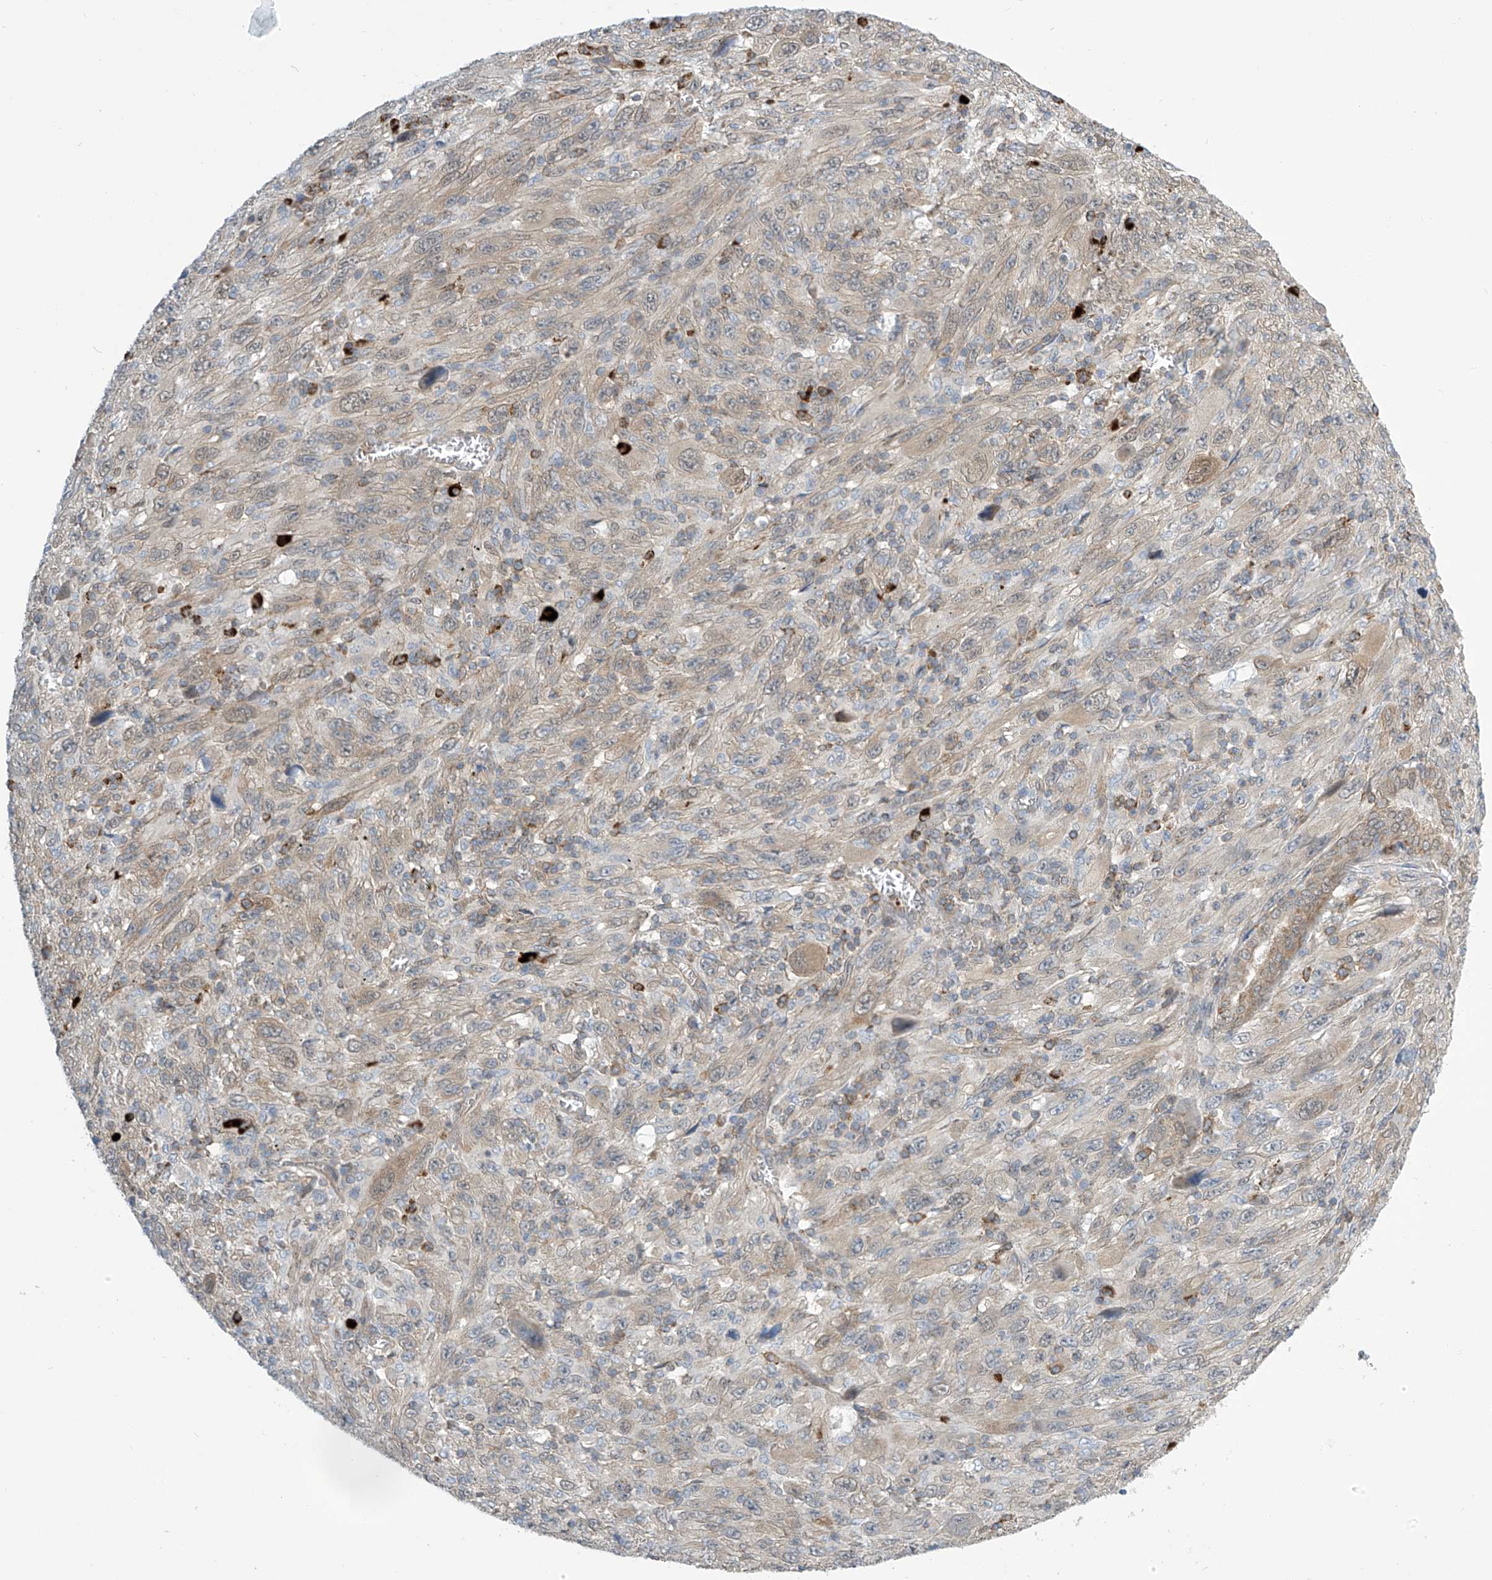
{"staining": {"intensity": "weak", "quantity": "<25%", "location": "cytoplasmic/membranous"}, "tissue": "melanoma", "cell_type": "Tumor cells", "image_type": "cancer", "snomed": [{"axis": "morphology", "description": "Malignant melanoma, Metastatic site"}, {"axis": "topography", "description": "Skin"}], "caption": "The photomicrograph shows no staining of tumor cells in malignant melanoma (metastatic site).", "gene": "IBA57", "patient": {"sex": "female", "age": 56}}